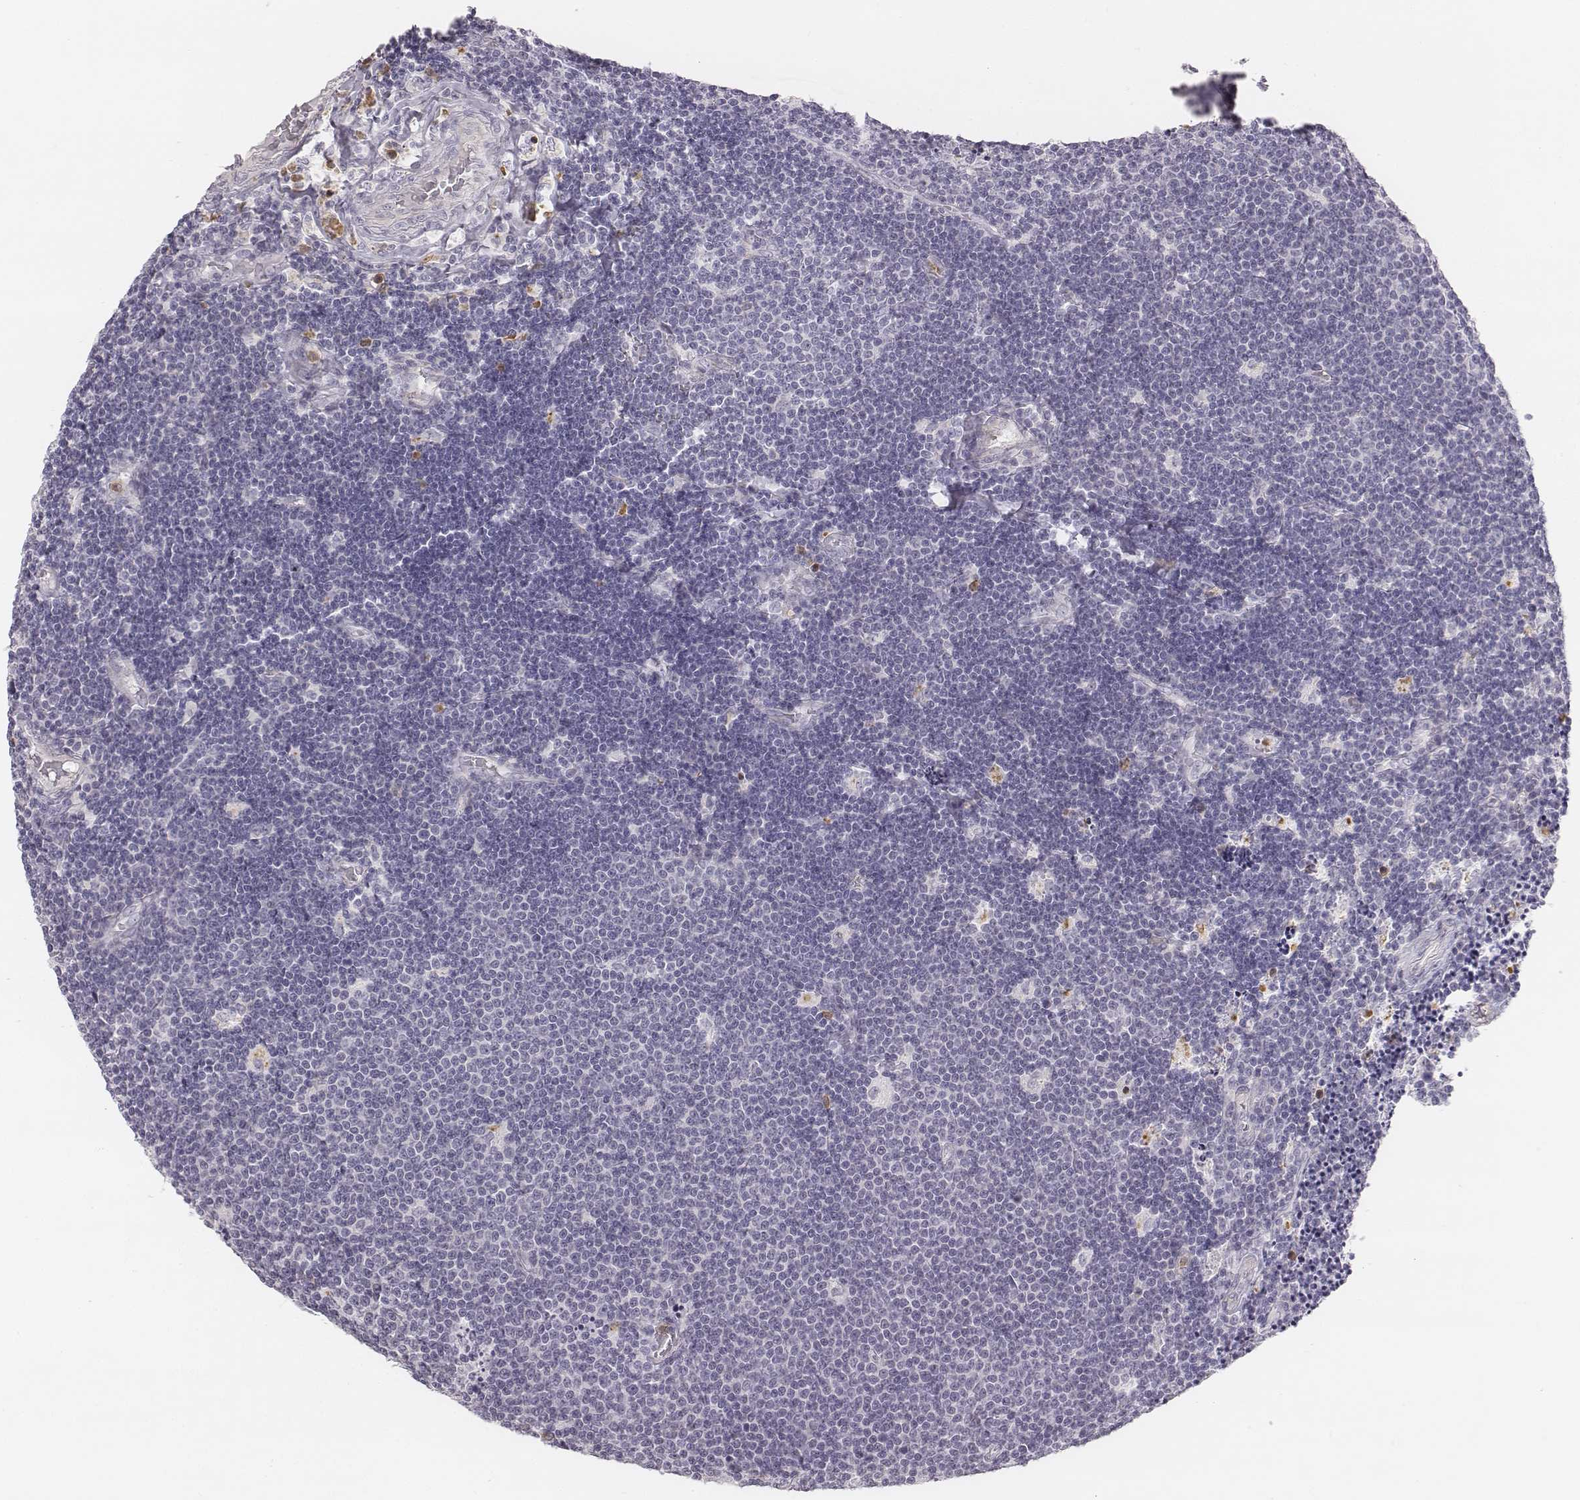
{"staining": {"intensity": "negative", "quantity": "none", "location": "none"}, "tissue": "lymphoma", "cell_type": "Tumor cells", "image_type": "cancer", "snomed": [{"axis": "morphology", "description": "Malignant lymphoma, non-Hodgkin's type, Low grade"}, {"axis": "topography", "description": "Brain"}], "caption": "Immunohistochemistry (IHC) of malignant lymphoma, non-Hodgkin's type (low-grade) exhibits no positivity in tumor cells. Brightfield microscopy of IHC stained with DAB (3,3'-diaminobenzidine) (brown) and hematoxylin (blue), captured at high magnification.", "gene": "KCNJ12", "patient": {"sex": "female", "age": 66}}